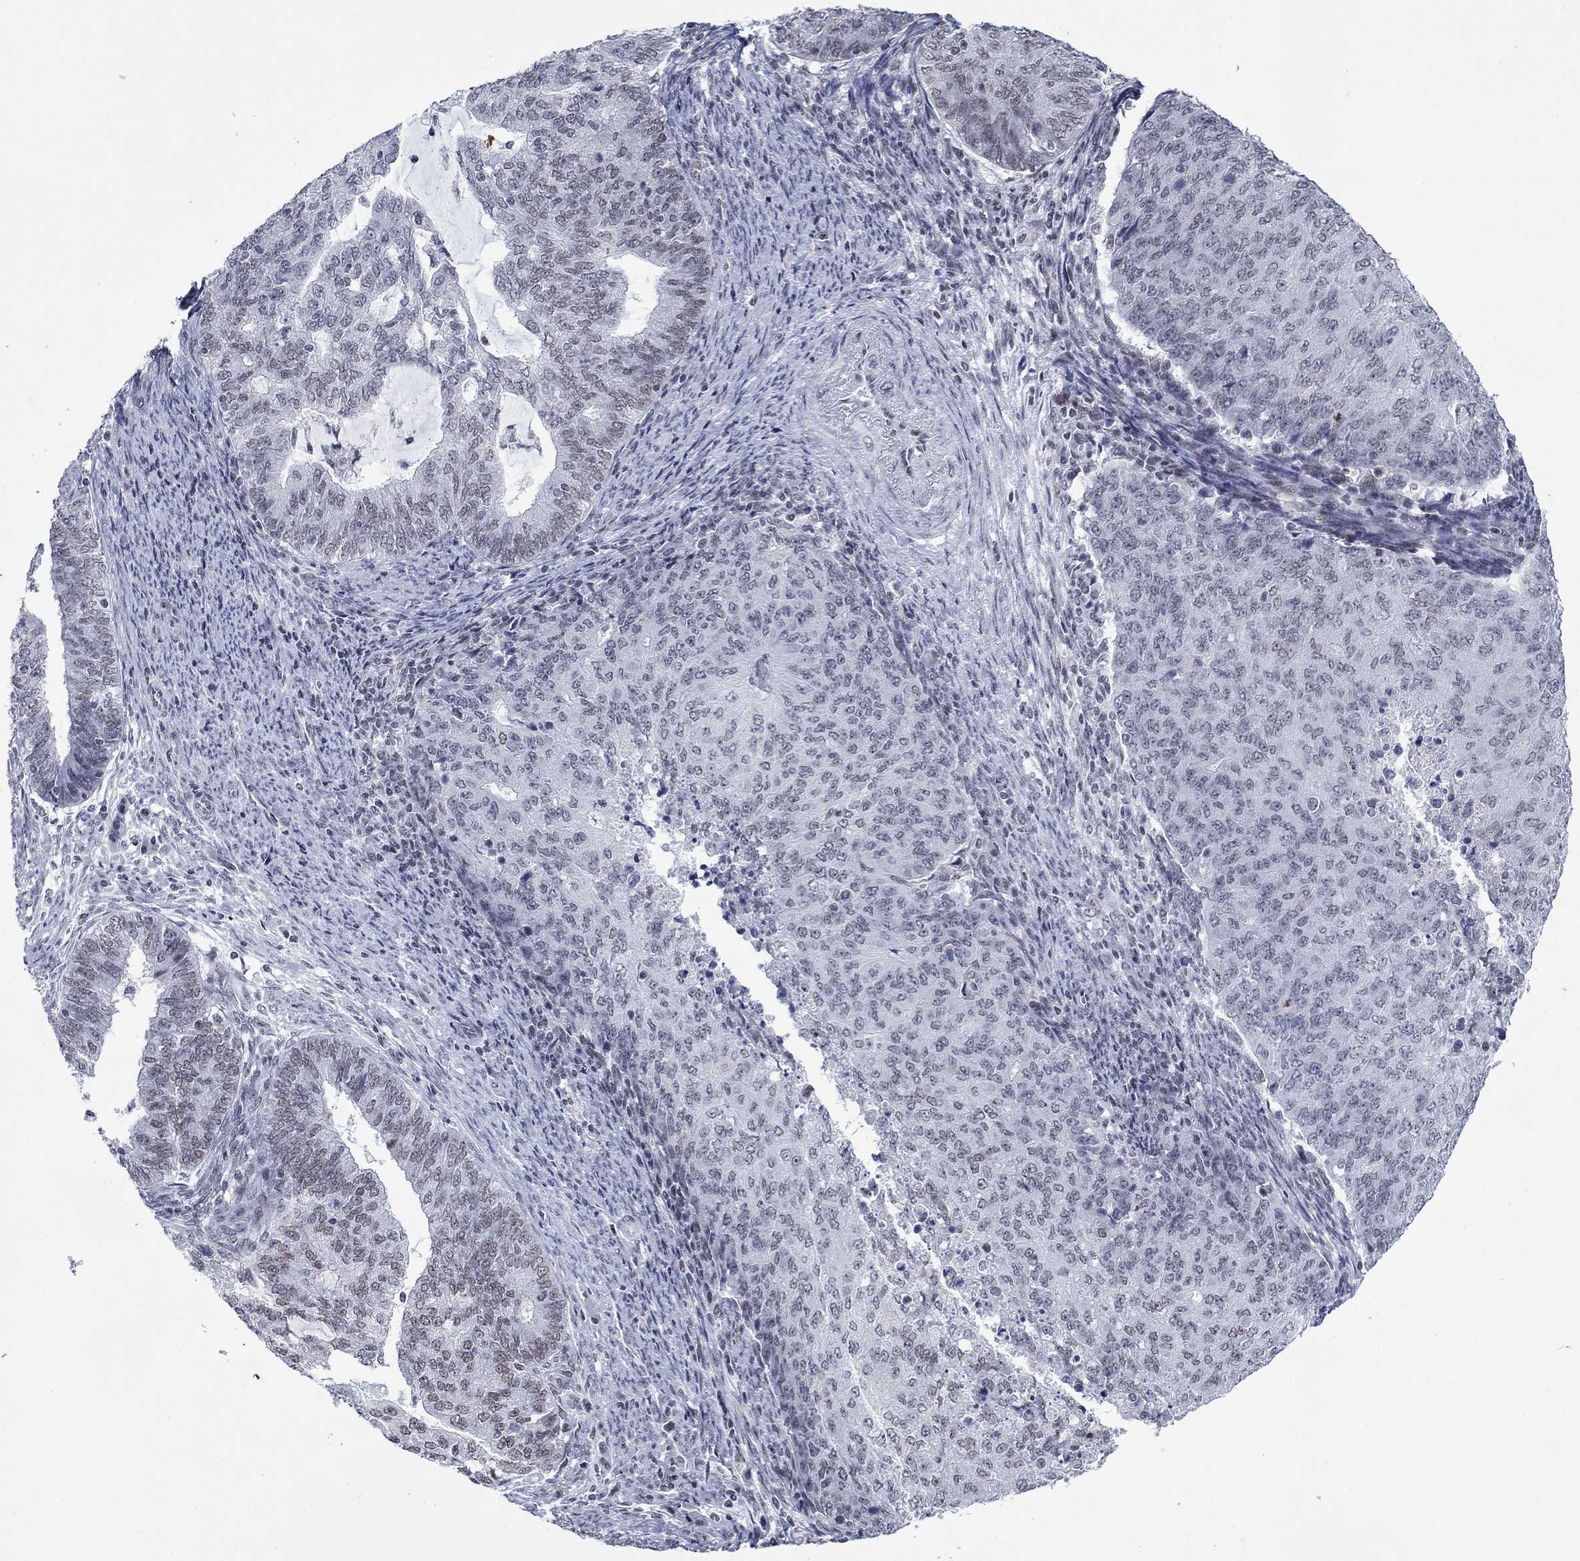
{"staining": {"intensity": "negative", "quantity": "none", "location": "none"}, "tissue": "endometrial cancer", "cell_type": "Tumor cells", "image_type": "cancer", "snomed": [{"axis": "morphology", "description": "Adenocarcinoma, NOS"}, {"axis": "topography", "description": "Endometrium"}], "caption": "DAB (3,3'-diaminobenzidine) immunohistochemical staining of endometrial adenocarcinoma displays no significant positivity in tumor cells. (DAB (3,3'-diaminobenzidine) immunohistochemistry with hematoxylin counter stain).", "gene": "NPAS3", "patient": {"sex": "female", "age": 82}}